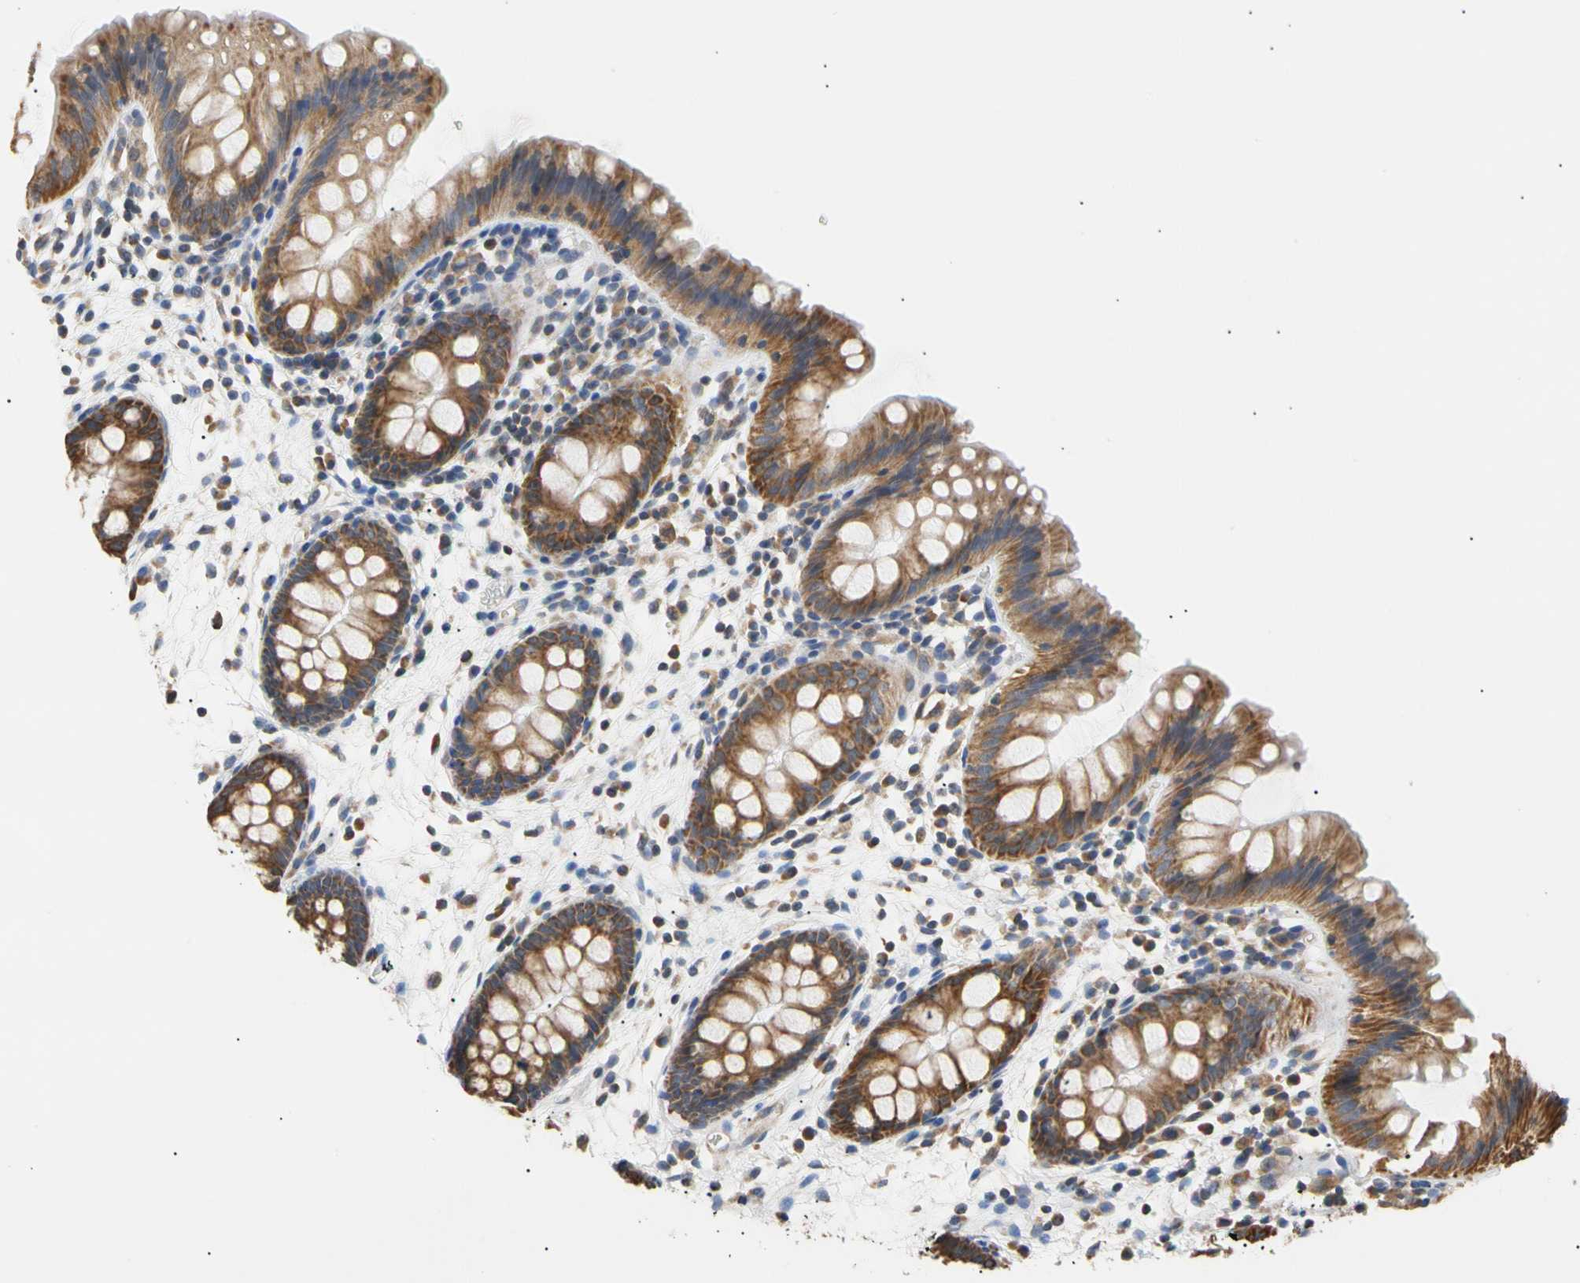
{"staining": {"intensity": "negative", "quantity": "none", "location": "none"}, "tissue": "colon", "cell_type": "Endothelial cells", "image_type": "normal", "snomed": [{"axis": "morphology", "description": "Normal tissue, NOS"}, {"axis": "topography", "description": "Smooth muscle"}, {"axis": "topography", "description": "Colon"}], "caption": "DAB immunohistochemical staining of normal colon displays no significant expression in endothelial cells.", "gene": "PLGRKT", "patient": {"sex": "male", "age": 67}}